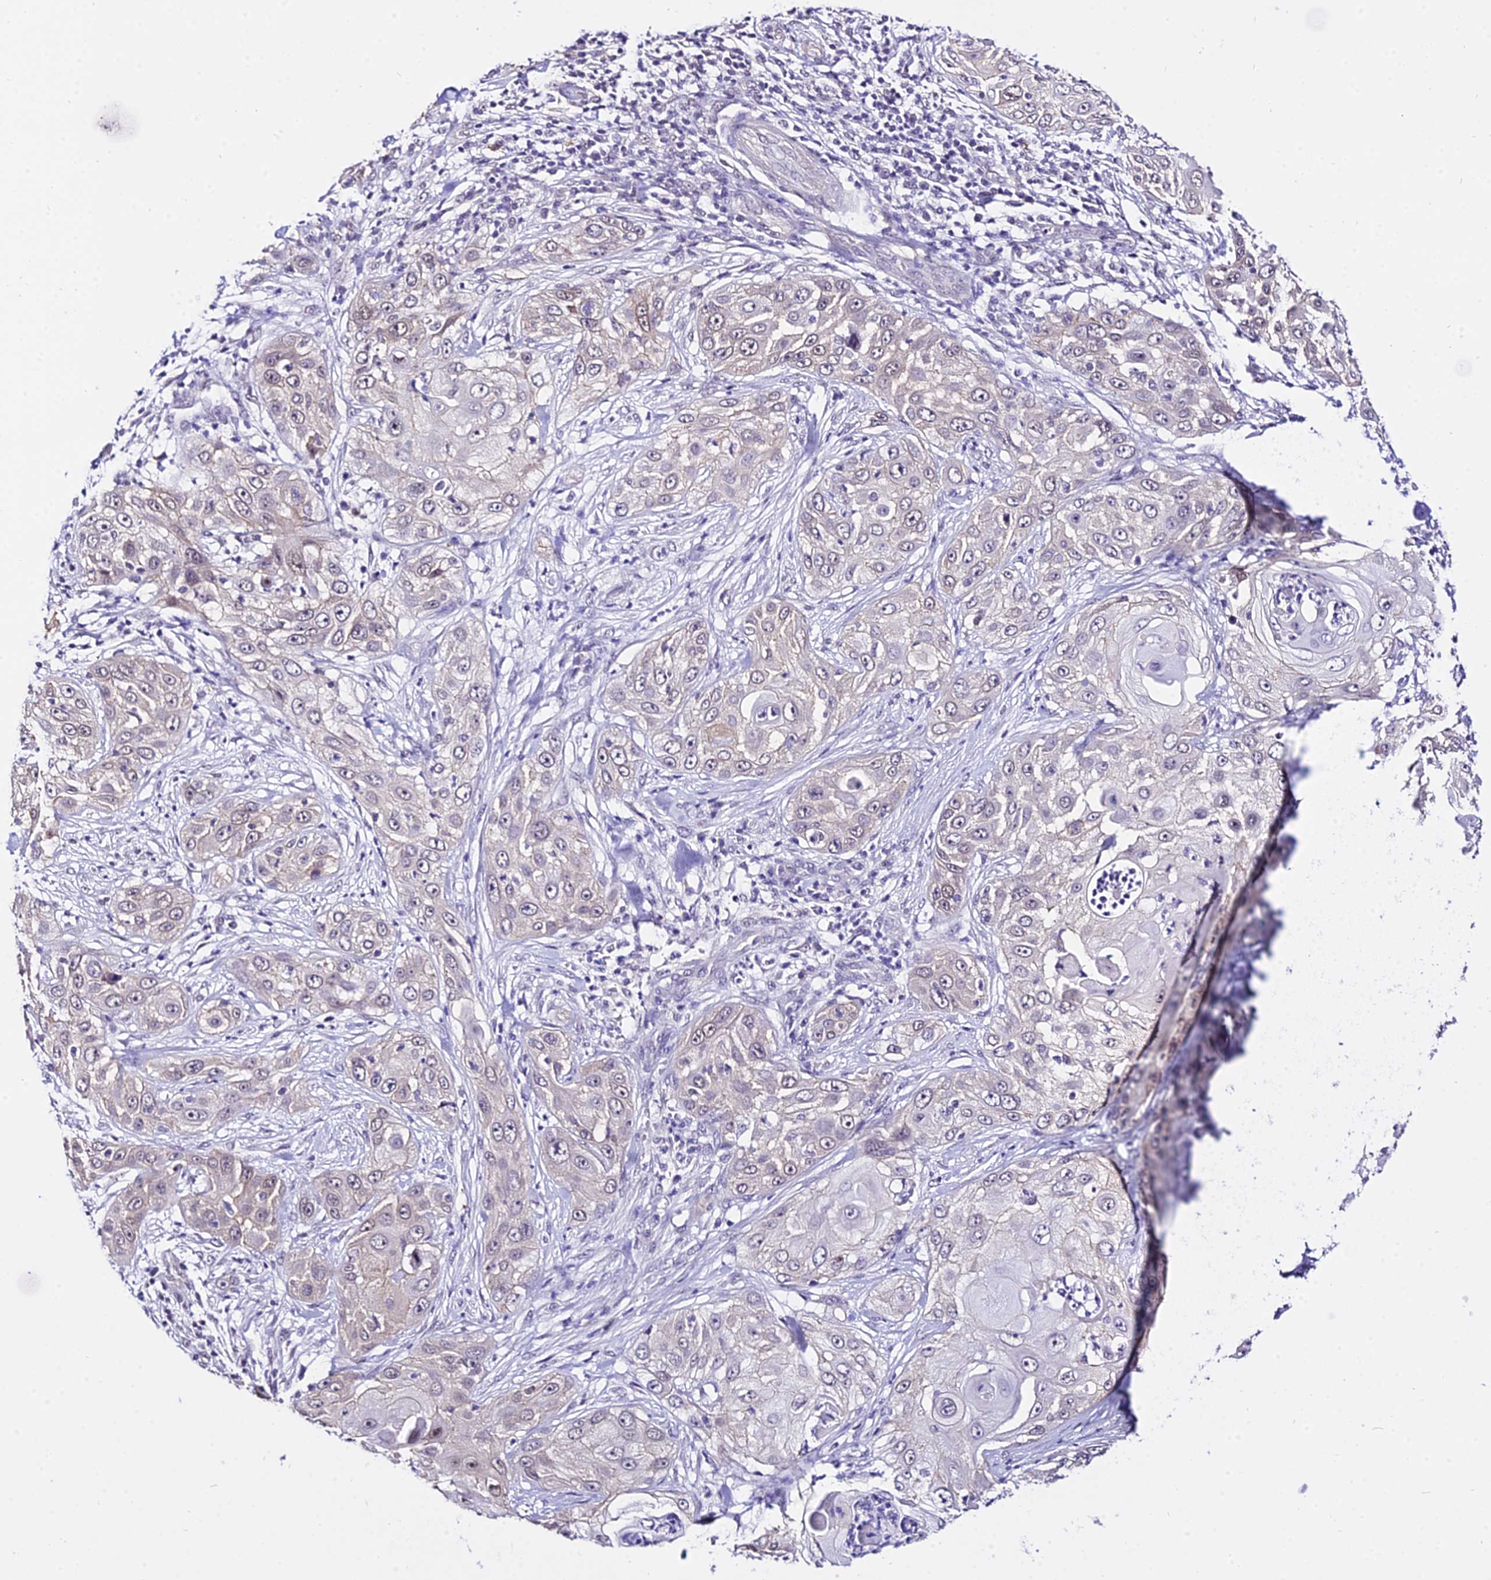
{"staining": {"intensity": "negative", "quantity": "none", "location": "none"}, "tissue": "skin cancer", "cell_type": "Tumor cells", "image_type": "cancer", "snomed": [{"axis": "morphology", "description": "Squamous cell carcinoma, NOS"}, {"axis": "topography", "description": "Skin"}], "caption": "This is an immunohistochemistry micrograph of skin squamous cell carcinoma. There is no positivity in tumor cells.", "gene": "POLR2I", "patient": {"sex": "female", "age": 44}}